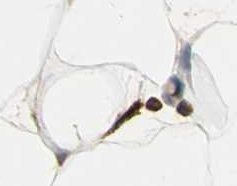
{"staining": {"intensity": "moderate", "quantity": ">75%", "location": "cytoplasmic/membranous"}, "tissue": "adipose tissue", "cell_type": "Adipocytes", "image_type": "normal", "snomed": [{"axis": "morphology", "description": "Normal tissue, NOS"}, {"axis": "morphology", "description": "Duct carcinoma"}, {"axis": "topography", "description": "Breast"}, {"axis": "topography", "description": "Adipose tissue"}], "caption": "Protein positivity by immunohistochemistry shows moderate cytoplasmic/membranous staining in approximately >75% of adipocytes in unremarkable adipose tissue.", "gene": "PDIA4", "patient": {"sex": "female", "age": 37}}